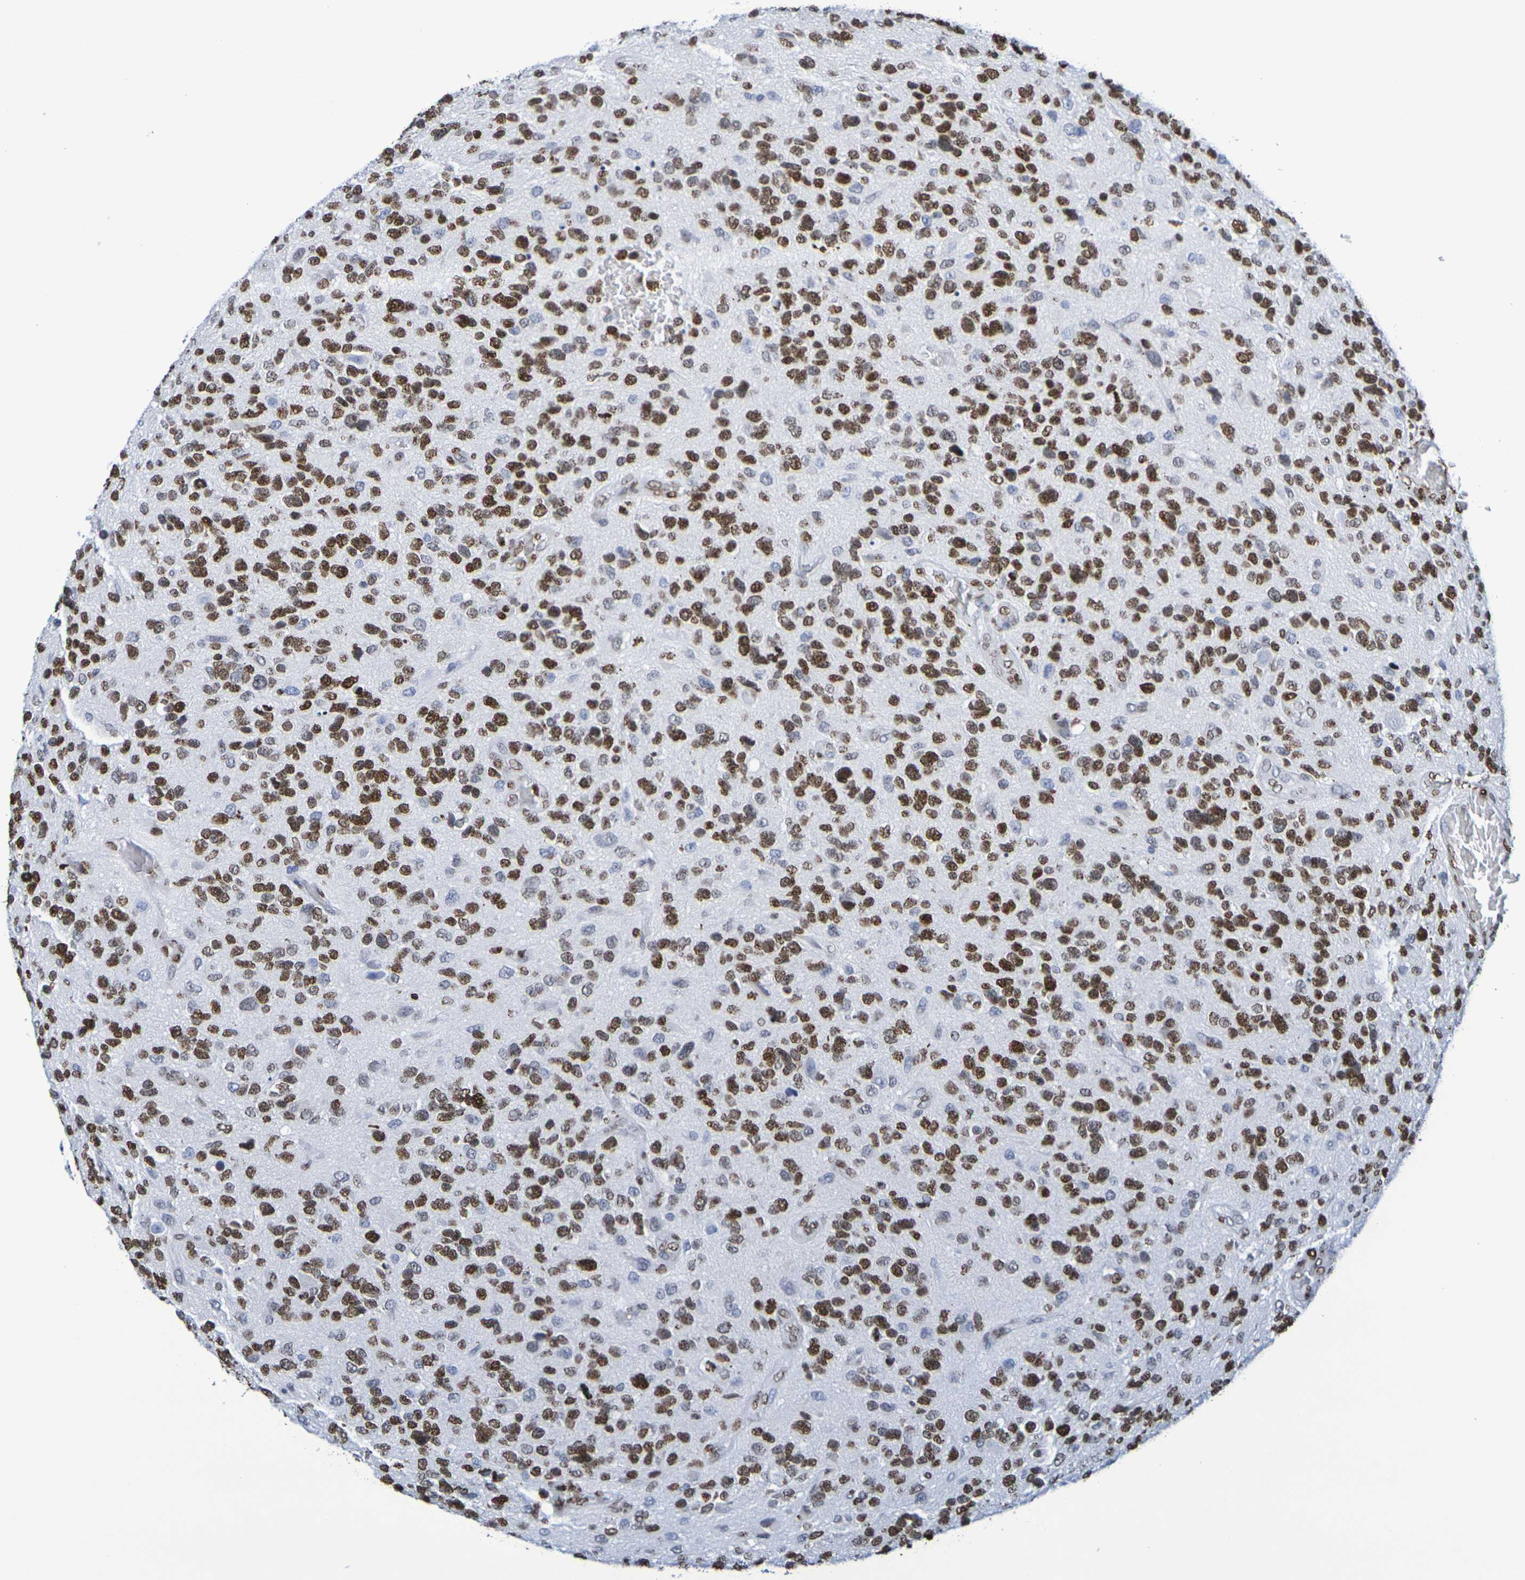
{"staining": {"intensity": "strong", "quantity": ">75%", "location": "nuclear"}, "tissue": "glioma", "cell_type": "Tumor cells", "image_type": "cancer", "snomed": [{"axis": "morphology", "description": "Glioma, malignant, High grade"}, {"axis": "topography", "description": "Brain"}], "caption": "A micrograph of high-grade glioma (malignant) stained for a protein displays strong nuclear brown staining in tumor cells.", "gene": "H1-5", "patient": {"sex": "female", "age": 58}}